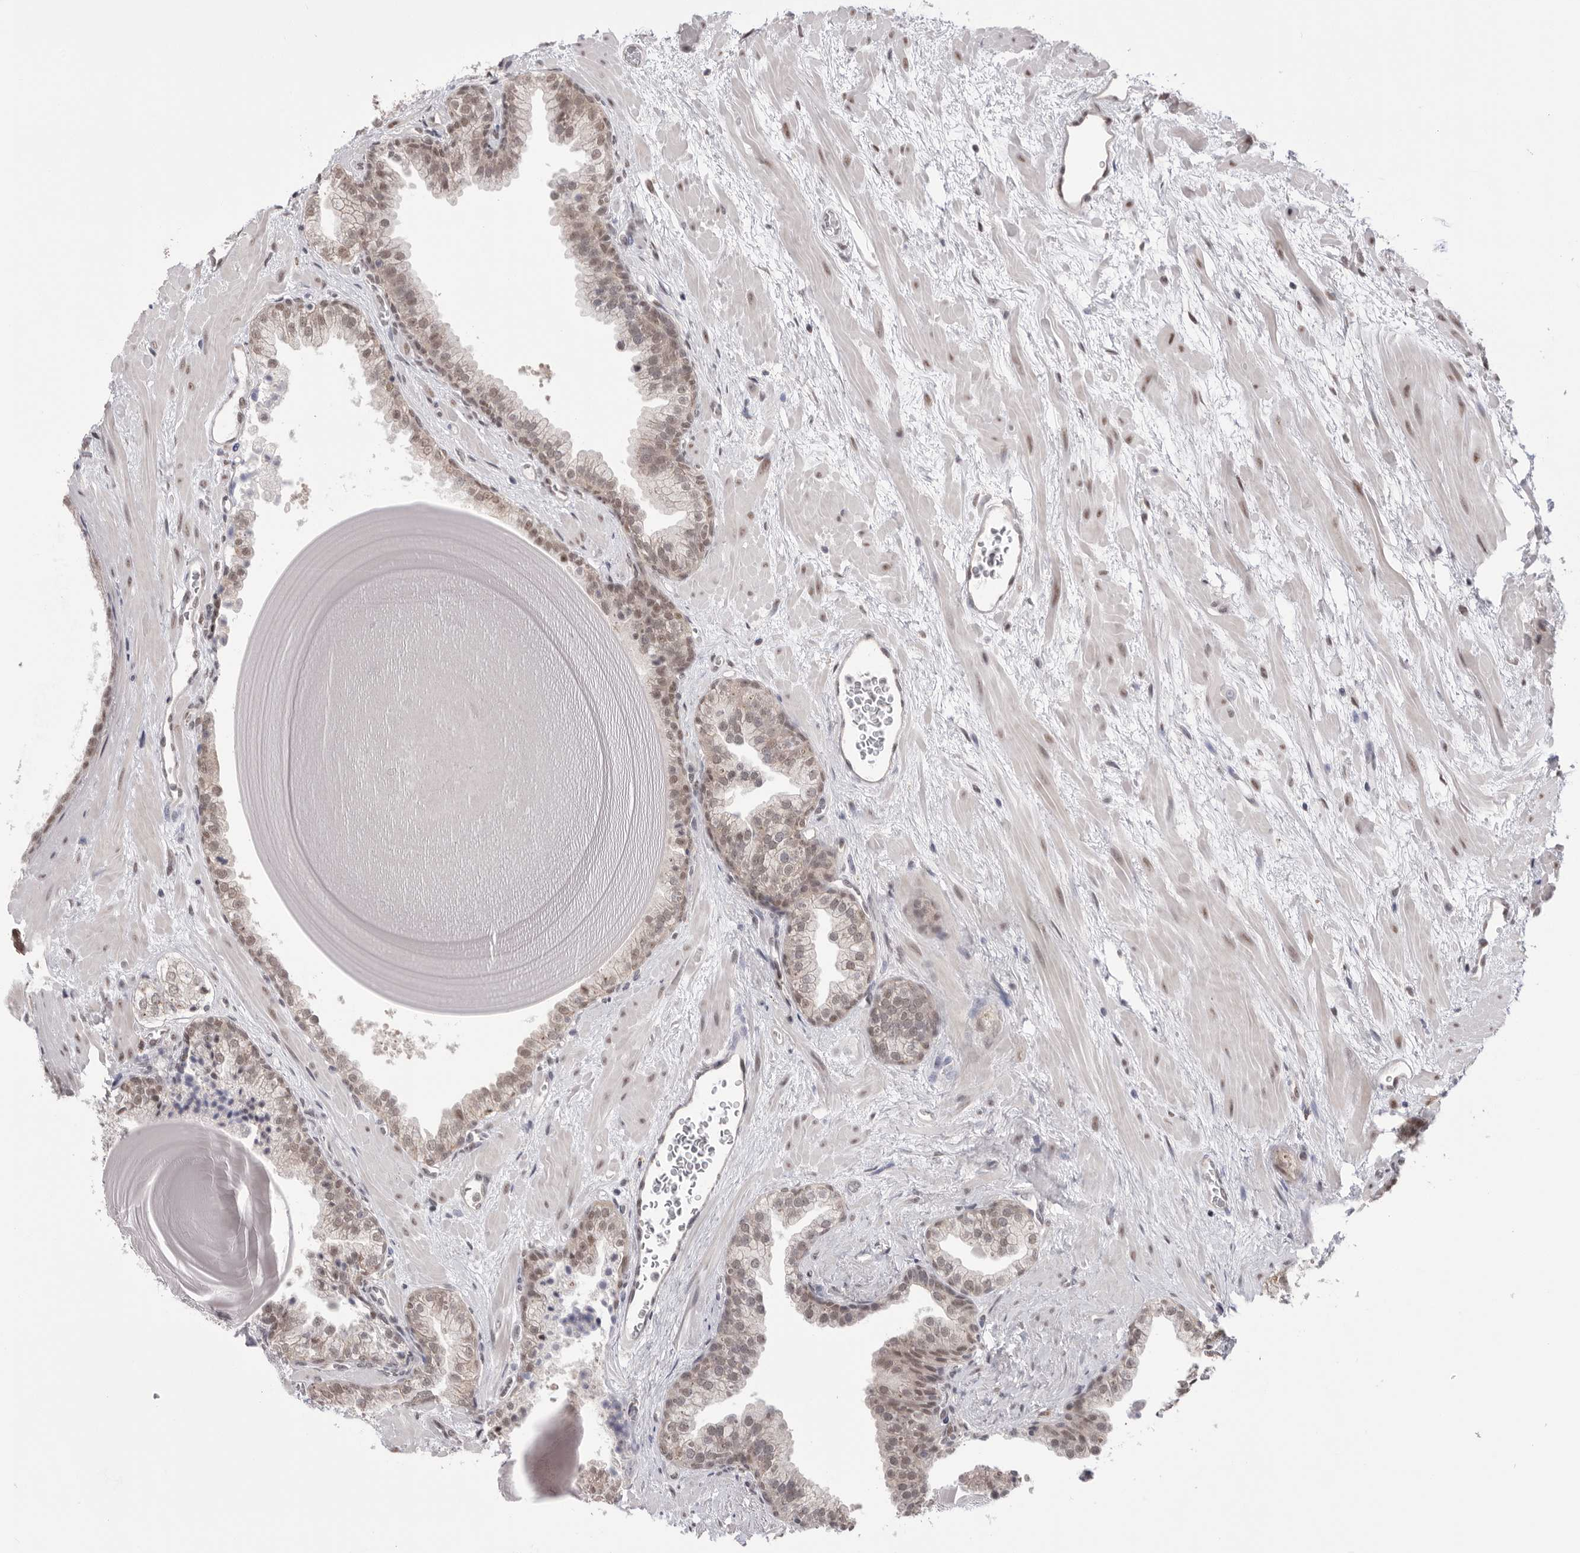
{"staining": {"intensity": "moderate", "quantity": "25%-75%", "location": "nuclear"}, "tissue": "prostate", "cell_type": "Glandular cells", "image_type": "normal", "snomed": [{"axis": "morphology", "description": "Normal tissue, NOS"}, {"axis": "topography", "description": "Prostate"}], "caption": "Immunohistochemical staining of benign human prostate shows 25%-75% levels of moderate nuclear protein positivity in about 25%-75% of glandular cells.", "gene": "BCLAF3", "patient": {"sex": "male", "age": 48}}